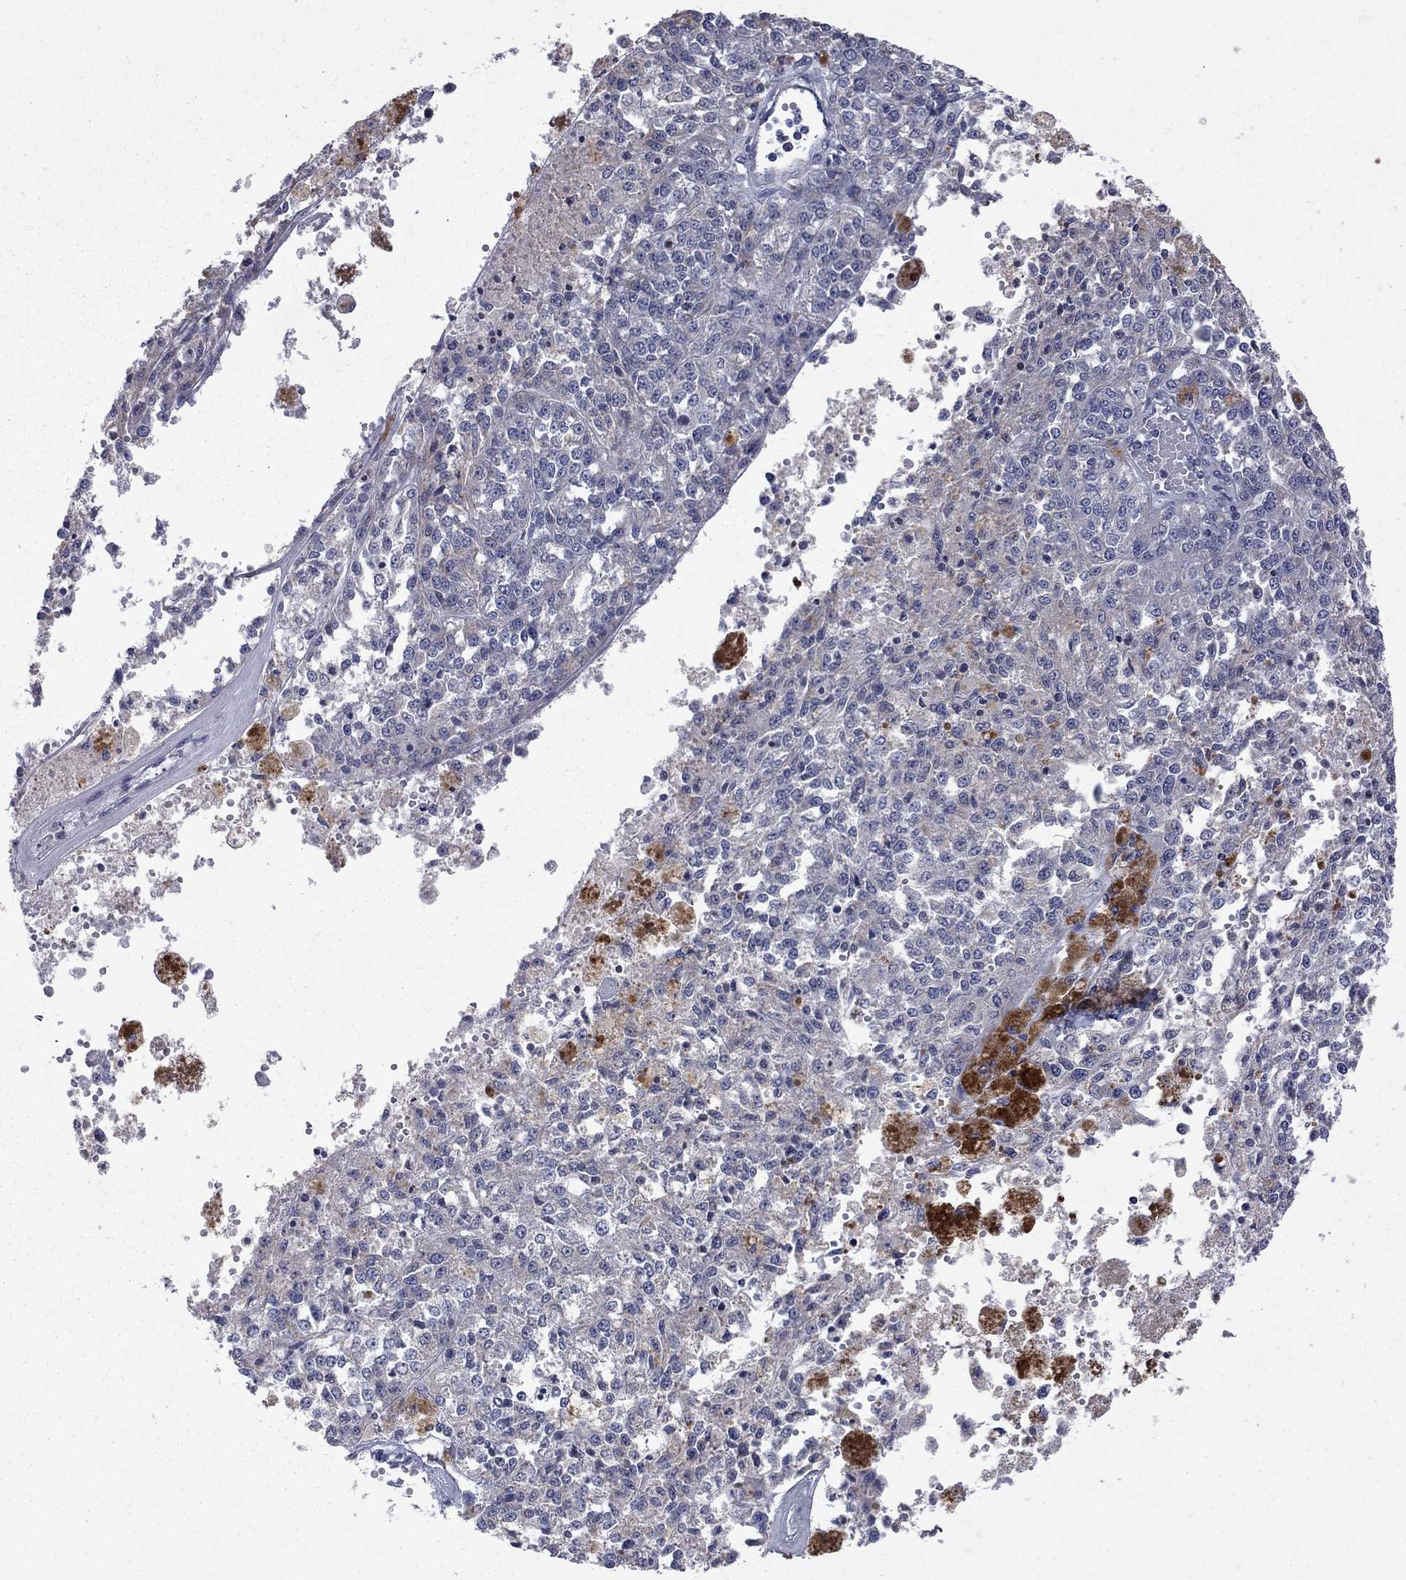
{"staining": {"intensity": "negative", "quantity": "none", "location": "none"}, "tissue": "melanoma", "cell_type": "Tumor cells", "image_type": "cancer", "snomed": [{"axis": "morphology", "description": "Malignant melanoma, Metastatic site"}, {"axis": "topography", "description": "Lymph node"}], "caption": "The image reveals no staining of tumor cells in malignant melanoma (metastatic site).", "gene": "SH2B1", "patient": {"sex": "female", "age": 64}}